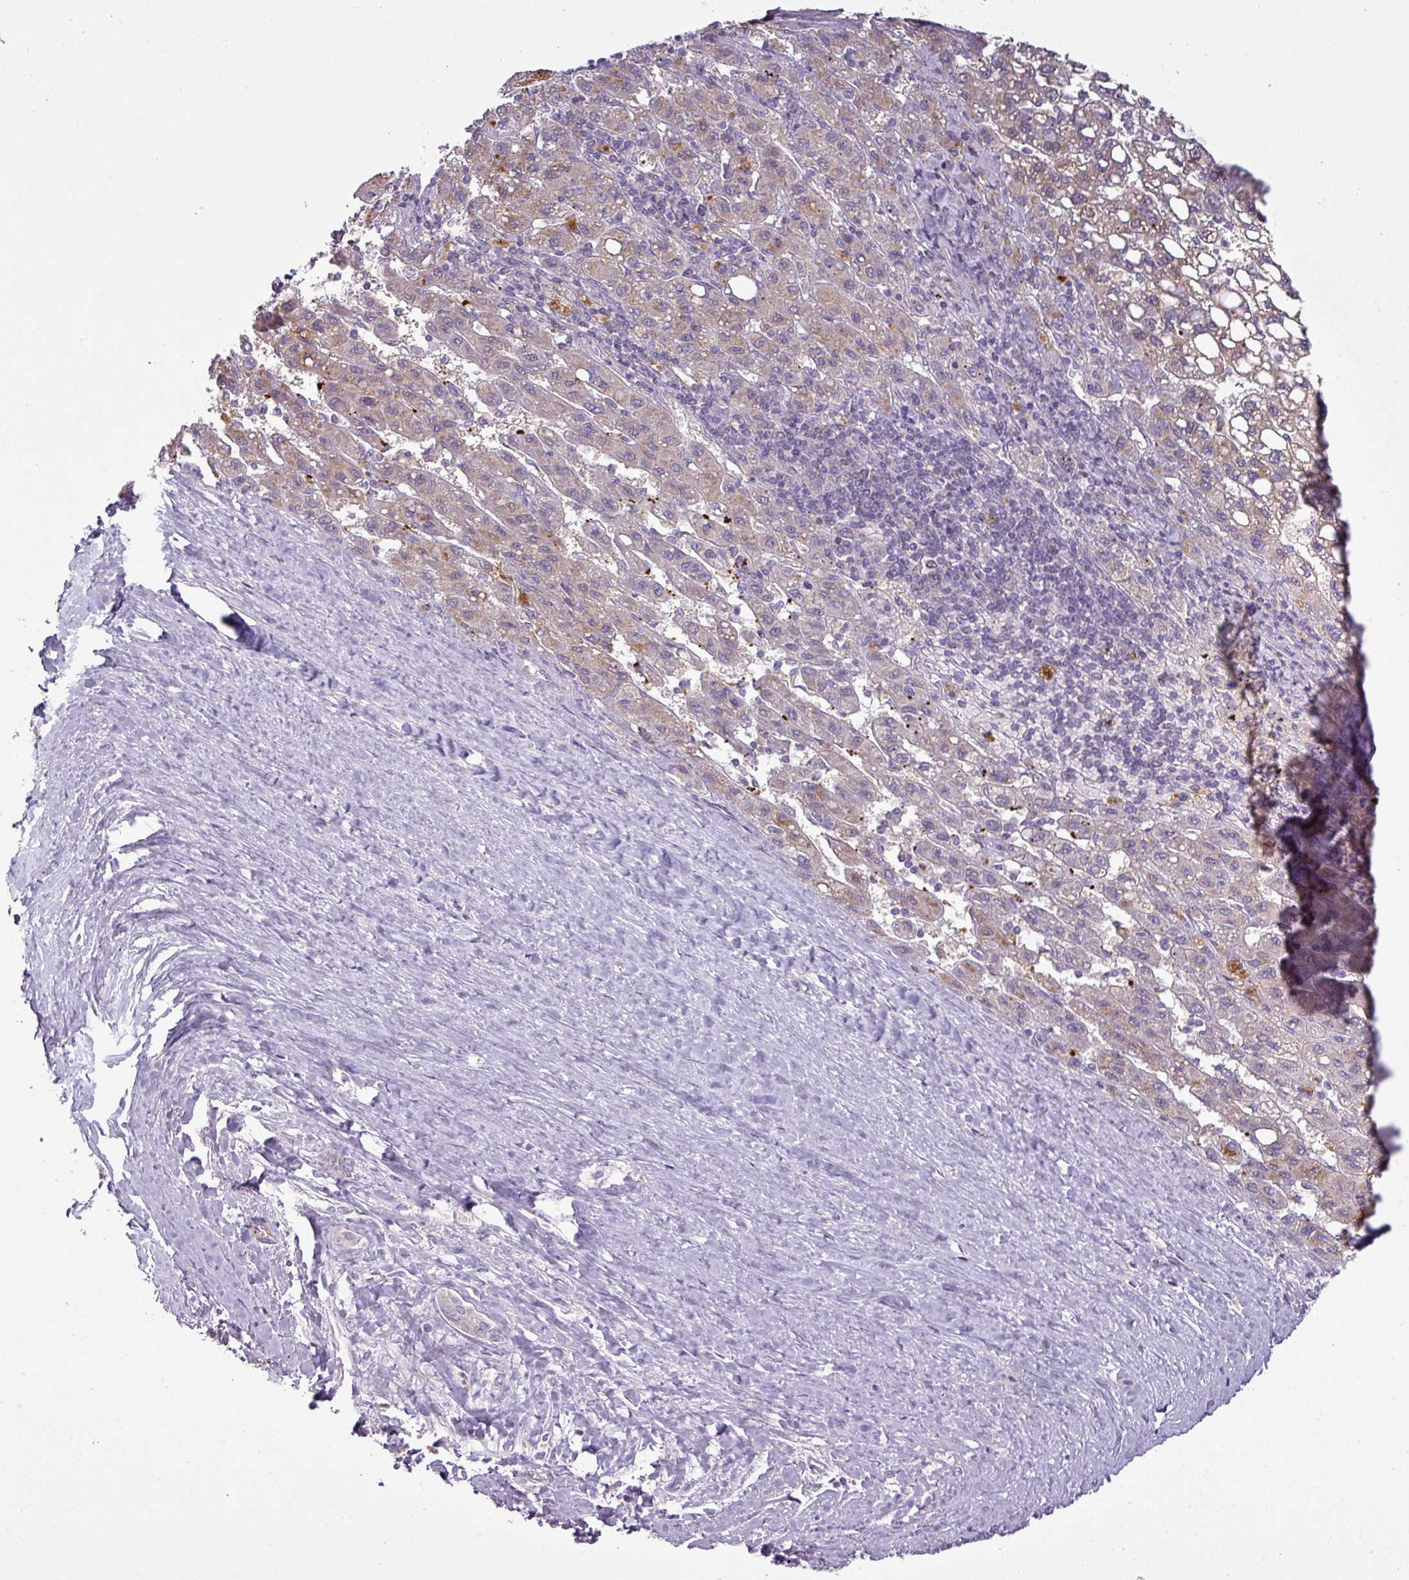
{"staining": {"intensity": "weak", "quantity": "25%-75%", "location": "cytoplasmic/membranous"}, "tissue": "liver cancer", "cell_type": "Tumor cells", "image_type": "cancer", "snomed": [{"axis": "morphology", "description": "Carcinoma, Hepatocellular, NOS"}, {"axis": "topography", "description": "Liver"}], "caption": "Immunohistochemical staining of hepatocellular carcinoma (liver) exhibits low levels of weak cytoplasmic/membranous expression in about 25%-75% of tumor cells.", "gene": "PNMA6A", "patient": {"sex": "female", "age": 82}}